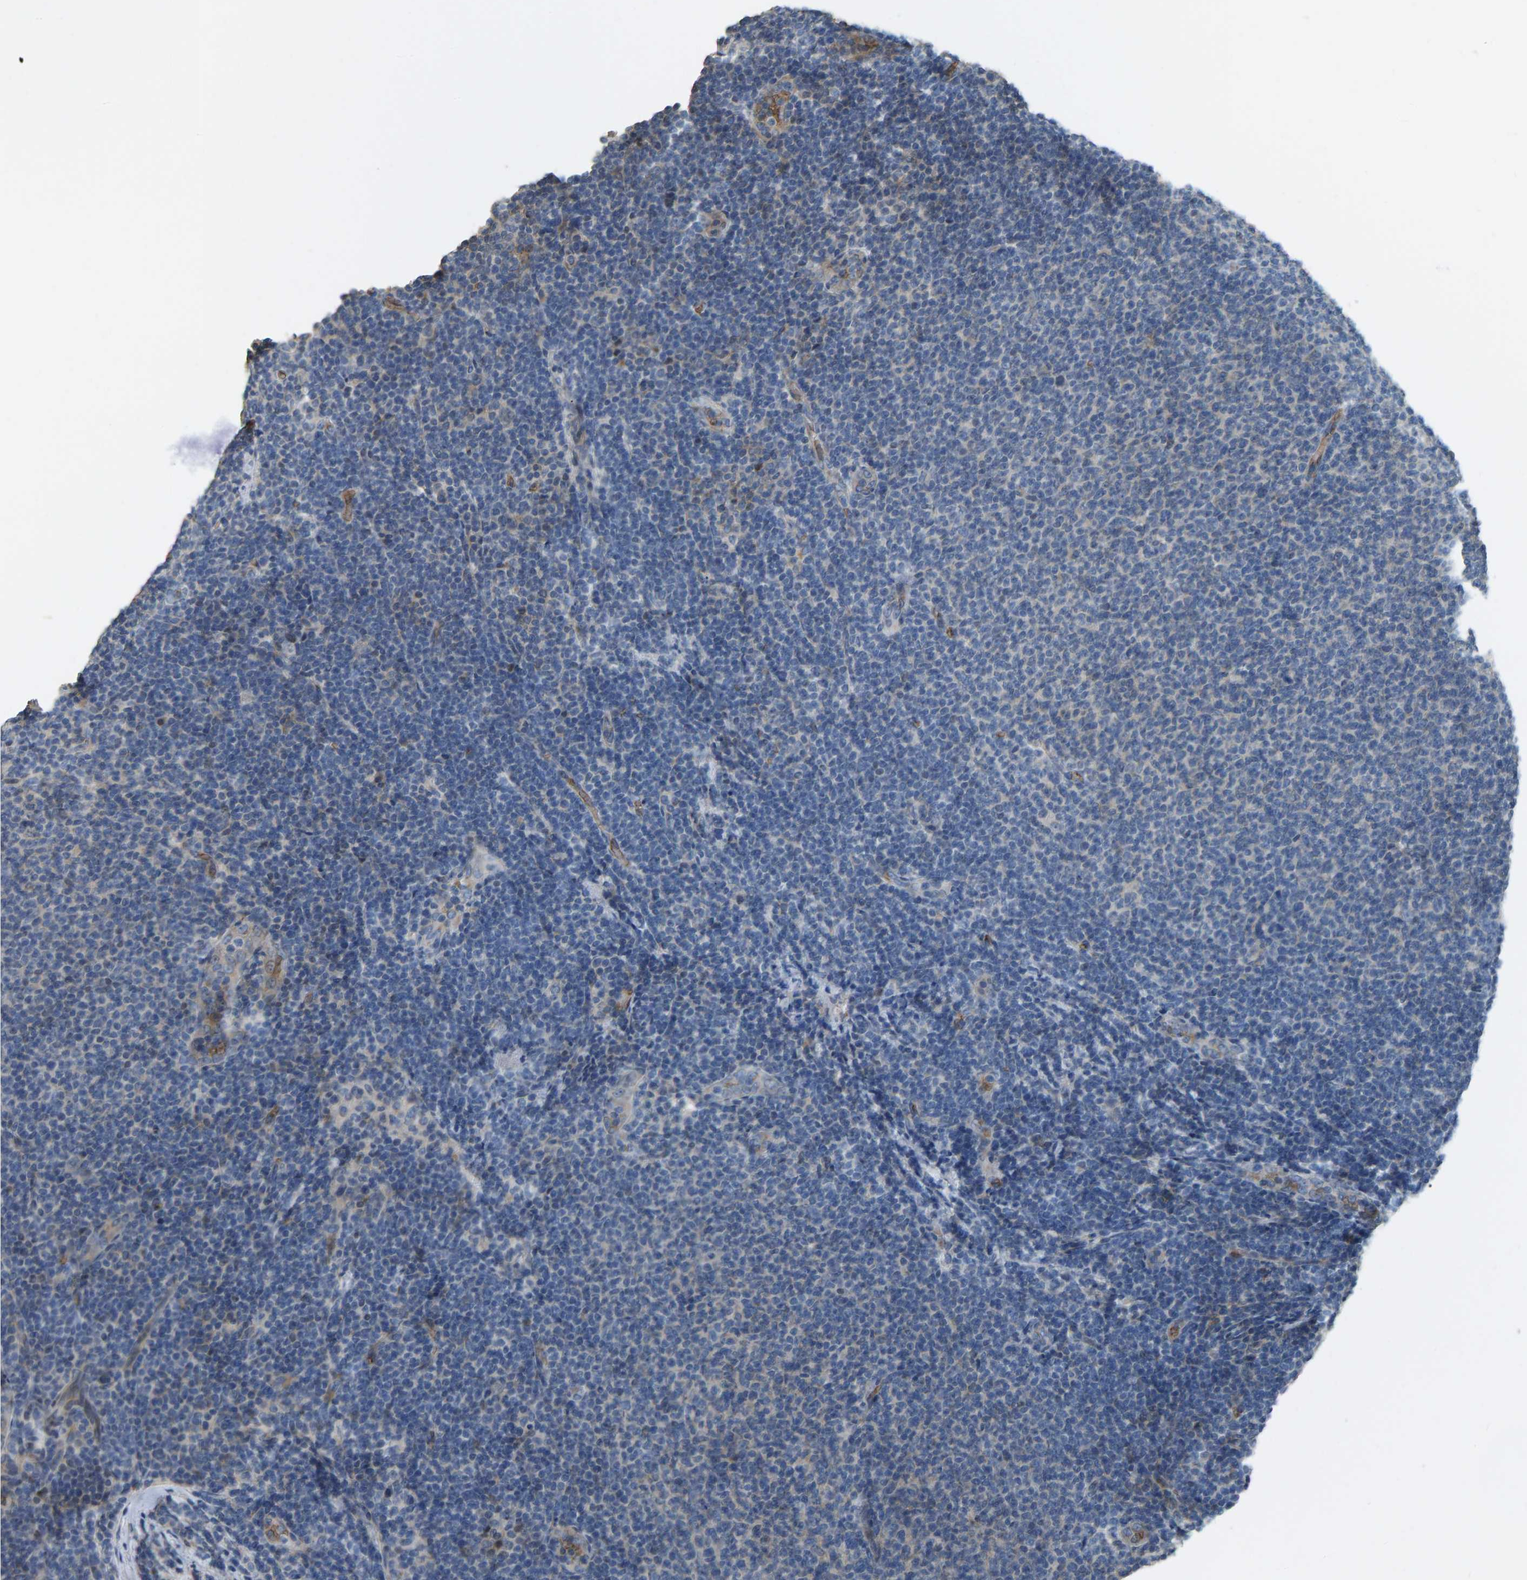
{"staining": {"intensity": "negative", "quantity": "none", "location": "none"}, "tissue": "lymphoma", "cell_type": "Tumor cells", "image_type": "cancer", "snomed": [{"axis": "morphology", "description": "Malignant lymphoma, non-Hodgkin's type, Low grade"}, {"axis": "topography", "description": "Lymph node"}], "caption": "A histopathology image of low-grade malignant lymphoma, non-Hodgkin's type stained for a protein displays no brown staining in tumor cells. (Stains: DAB (3,3'-diaminobenzidine) immunohistochemistry (IHC) with hematoxylin counter stain, Microscopy: brightfield microscopy at high magnification).", "gene": "CFAP298", "patient": {"sex": "male", "age": 66}}